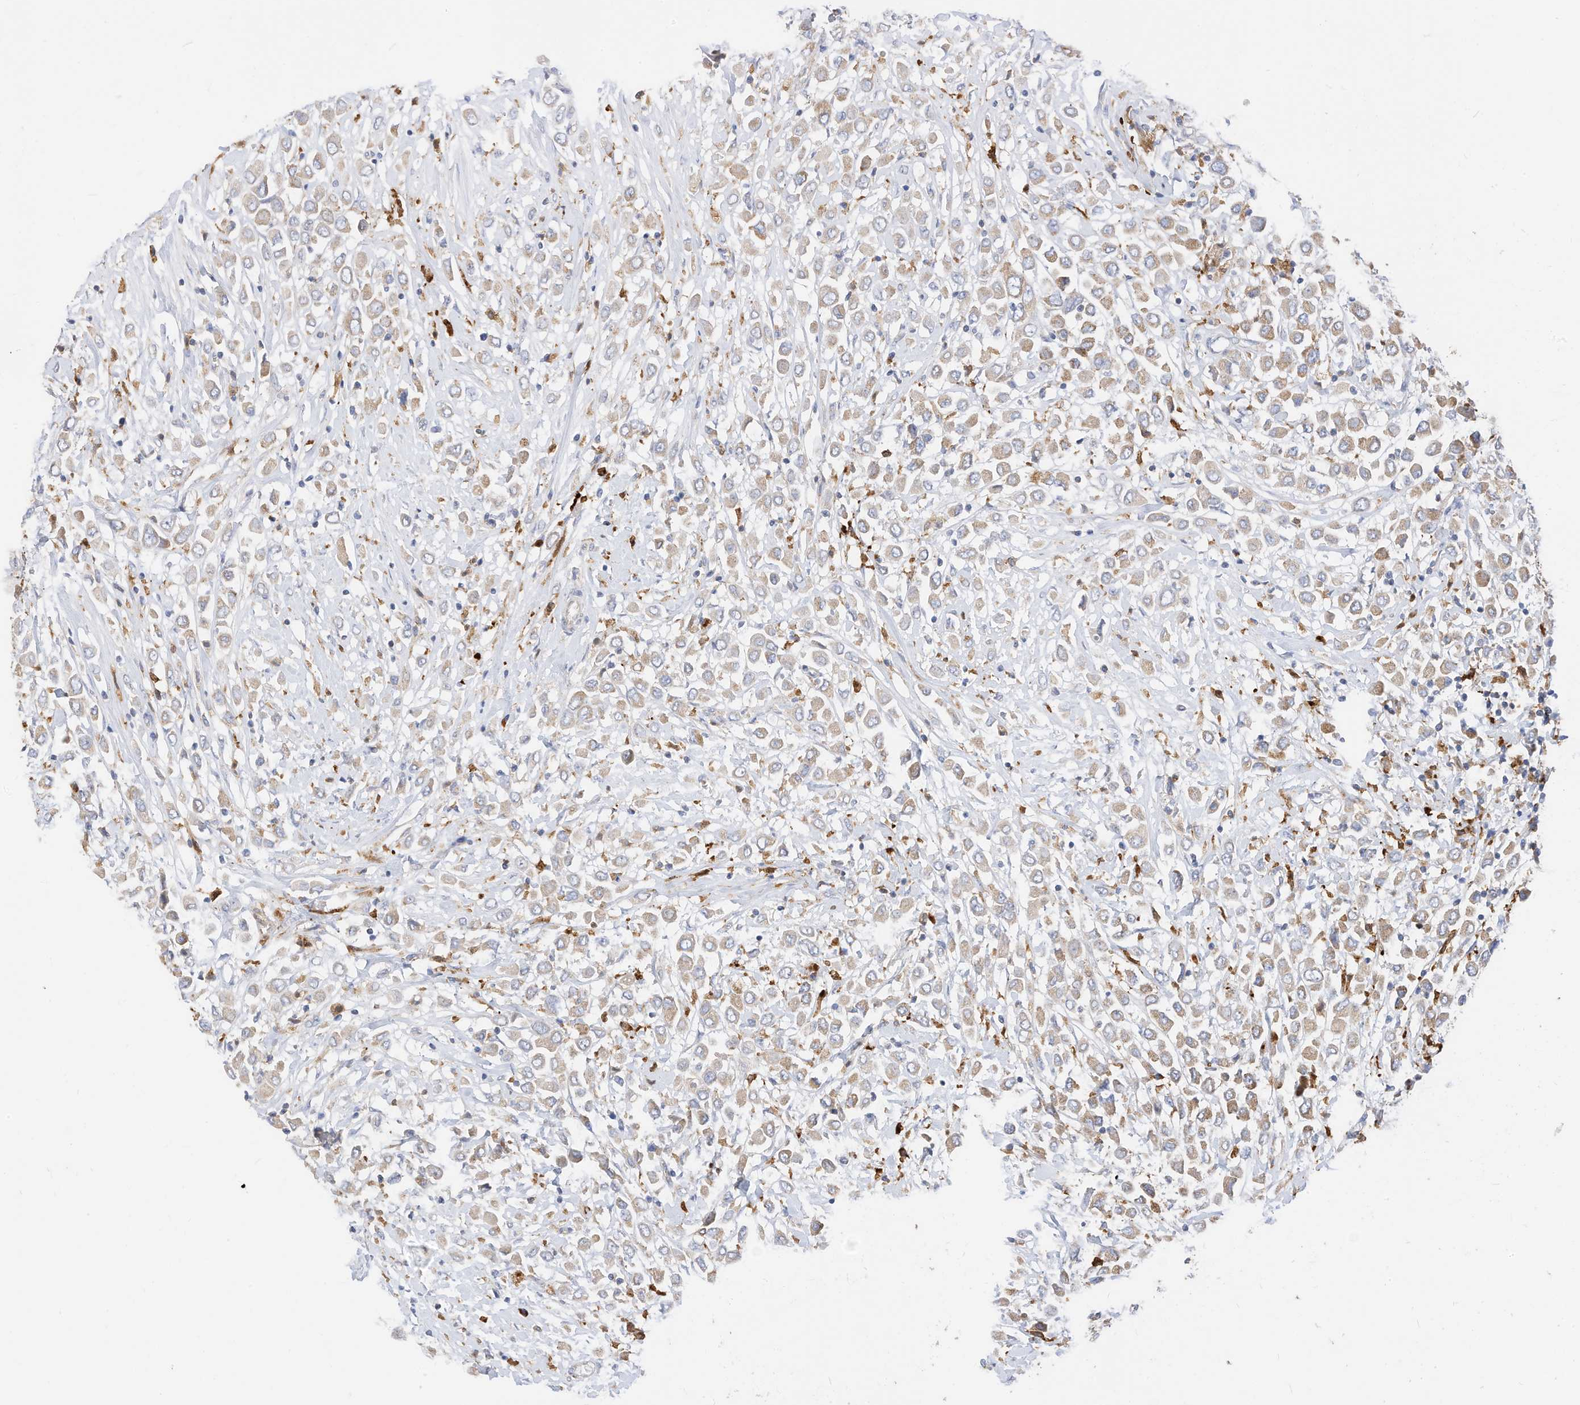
{"staining": {"intensity": "weak", "quantity": "25%-75%", "location": "cytoplasmic/membranous"}, "tissue": "breast cancer", "cell_type": "Tumor cells", "image_type": "cancer", "snomed": [{"axis": "morphology", "description": "Duct carcinoma"}, {"axis": "topography", "description": "Breast"}], "caption": "Approximately 25%-75% of tumor cells in human breast cancer (infiltrating ductal carcinoma) display weak cytoplasmic/membranous protein expression as visualized by brown immunohistochemical staining.", "gene": "RHOH", "patient": {"sex": "female", "age": 61}}